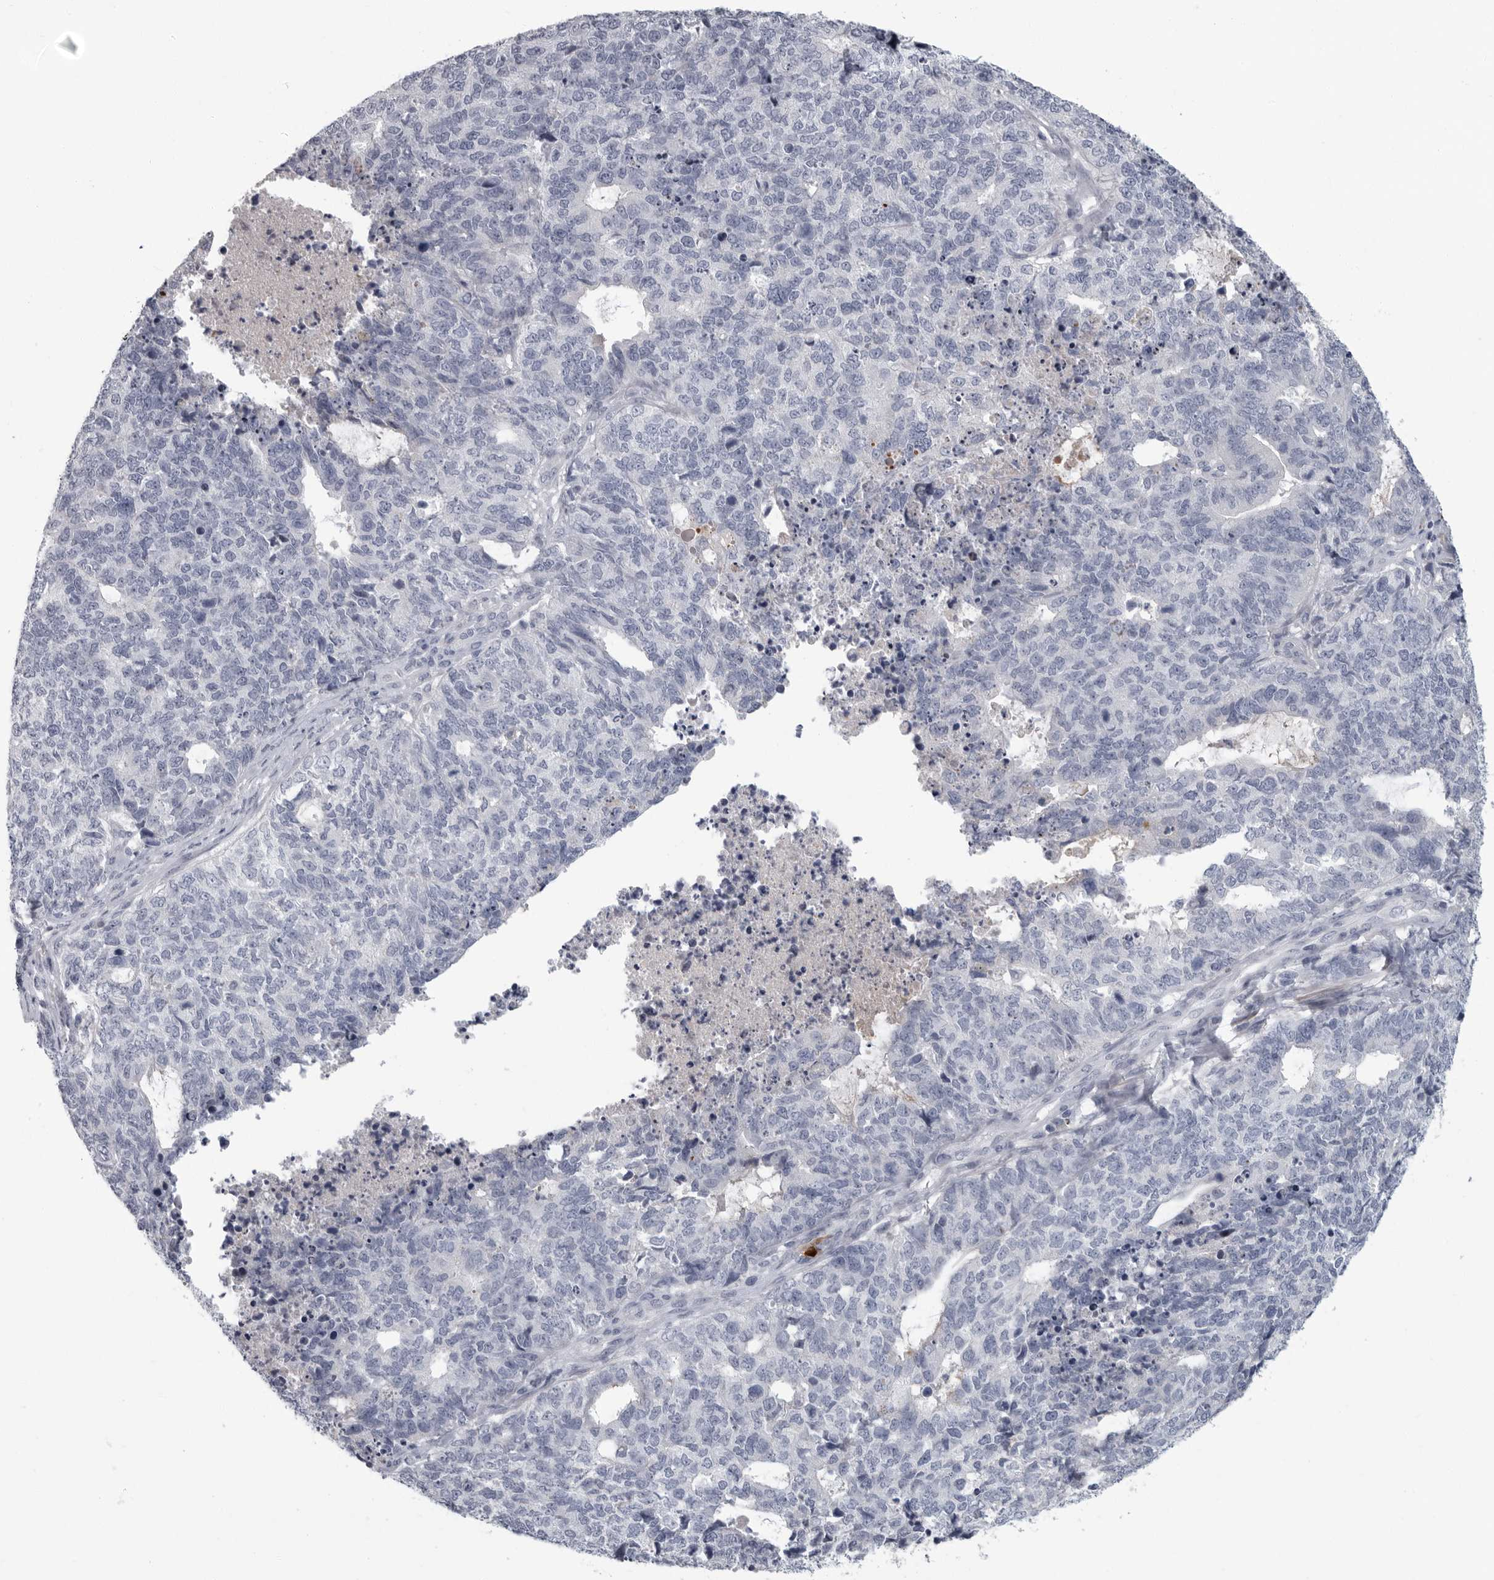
{"staining": {"intensity": "negative", "quantity": "none", "location": "none"}, "tissue": "cervical cancer", "cell_type": "Tumor cells", "image_type": "cancer", "snomed": [{"axis": "morphology", "description": "Squamous cell carcinoma, NOS"}, {"axis": "topography", "description": "Cervix"}], "caption": "The immunohistochemistry histopathology image has no significant staining in tumor cells of squamous cell carcinoma (cervical) tissue. (Brightfield microscopy of DAB (3,3'-diaminobenzidine) immunohistochemistry (IHC) at high magnification).", "gene": "SLC25A39", "patient": {"sex": "female", "age": 63}}